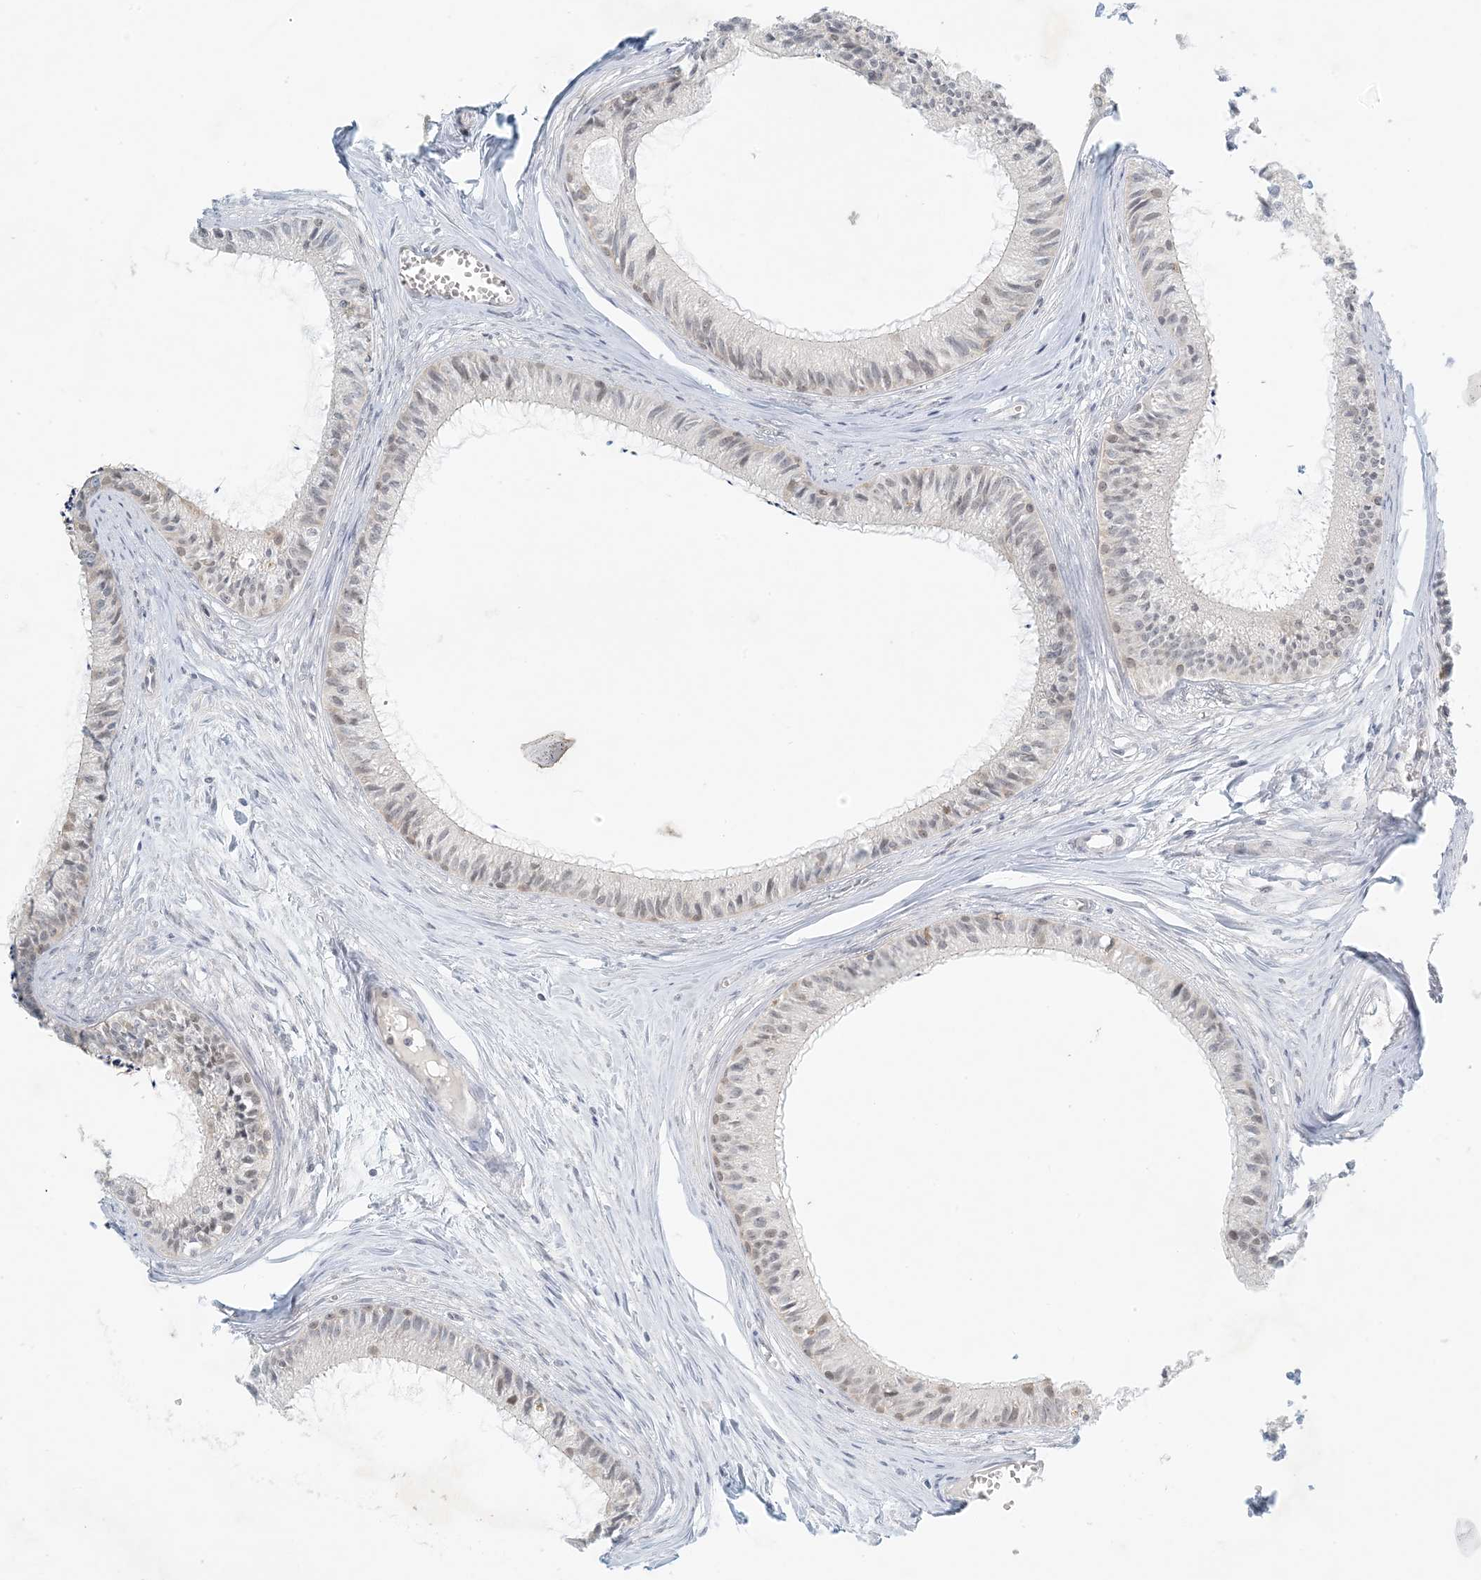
{"staining": {"intensity": "moderate", "quantity": "<25%", "location": "cytoplasmic/membranous,nuclear"}, "tissue": "epididymis", "cell_type": "Glandular cells", "image_type": "normal", "snomed": [{"axis": "morphology", "description": "Normal tissue, NOS"}, {"axis": "topography", "description": "Epididymis"}], "caption": "Glandular cells exhibit moderate cytoplasmic/membranous,nuclear expression in about <25% of cells in benign epididymis.", "gene": "OBI1", "patient": {"sex": "male", "age": 36}}